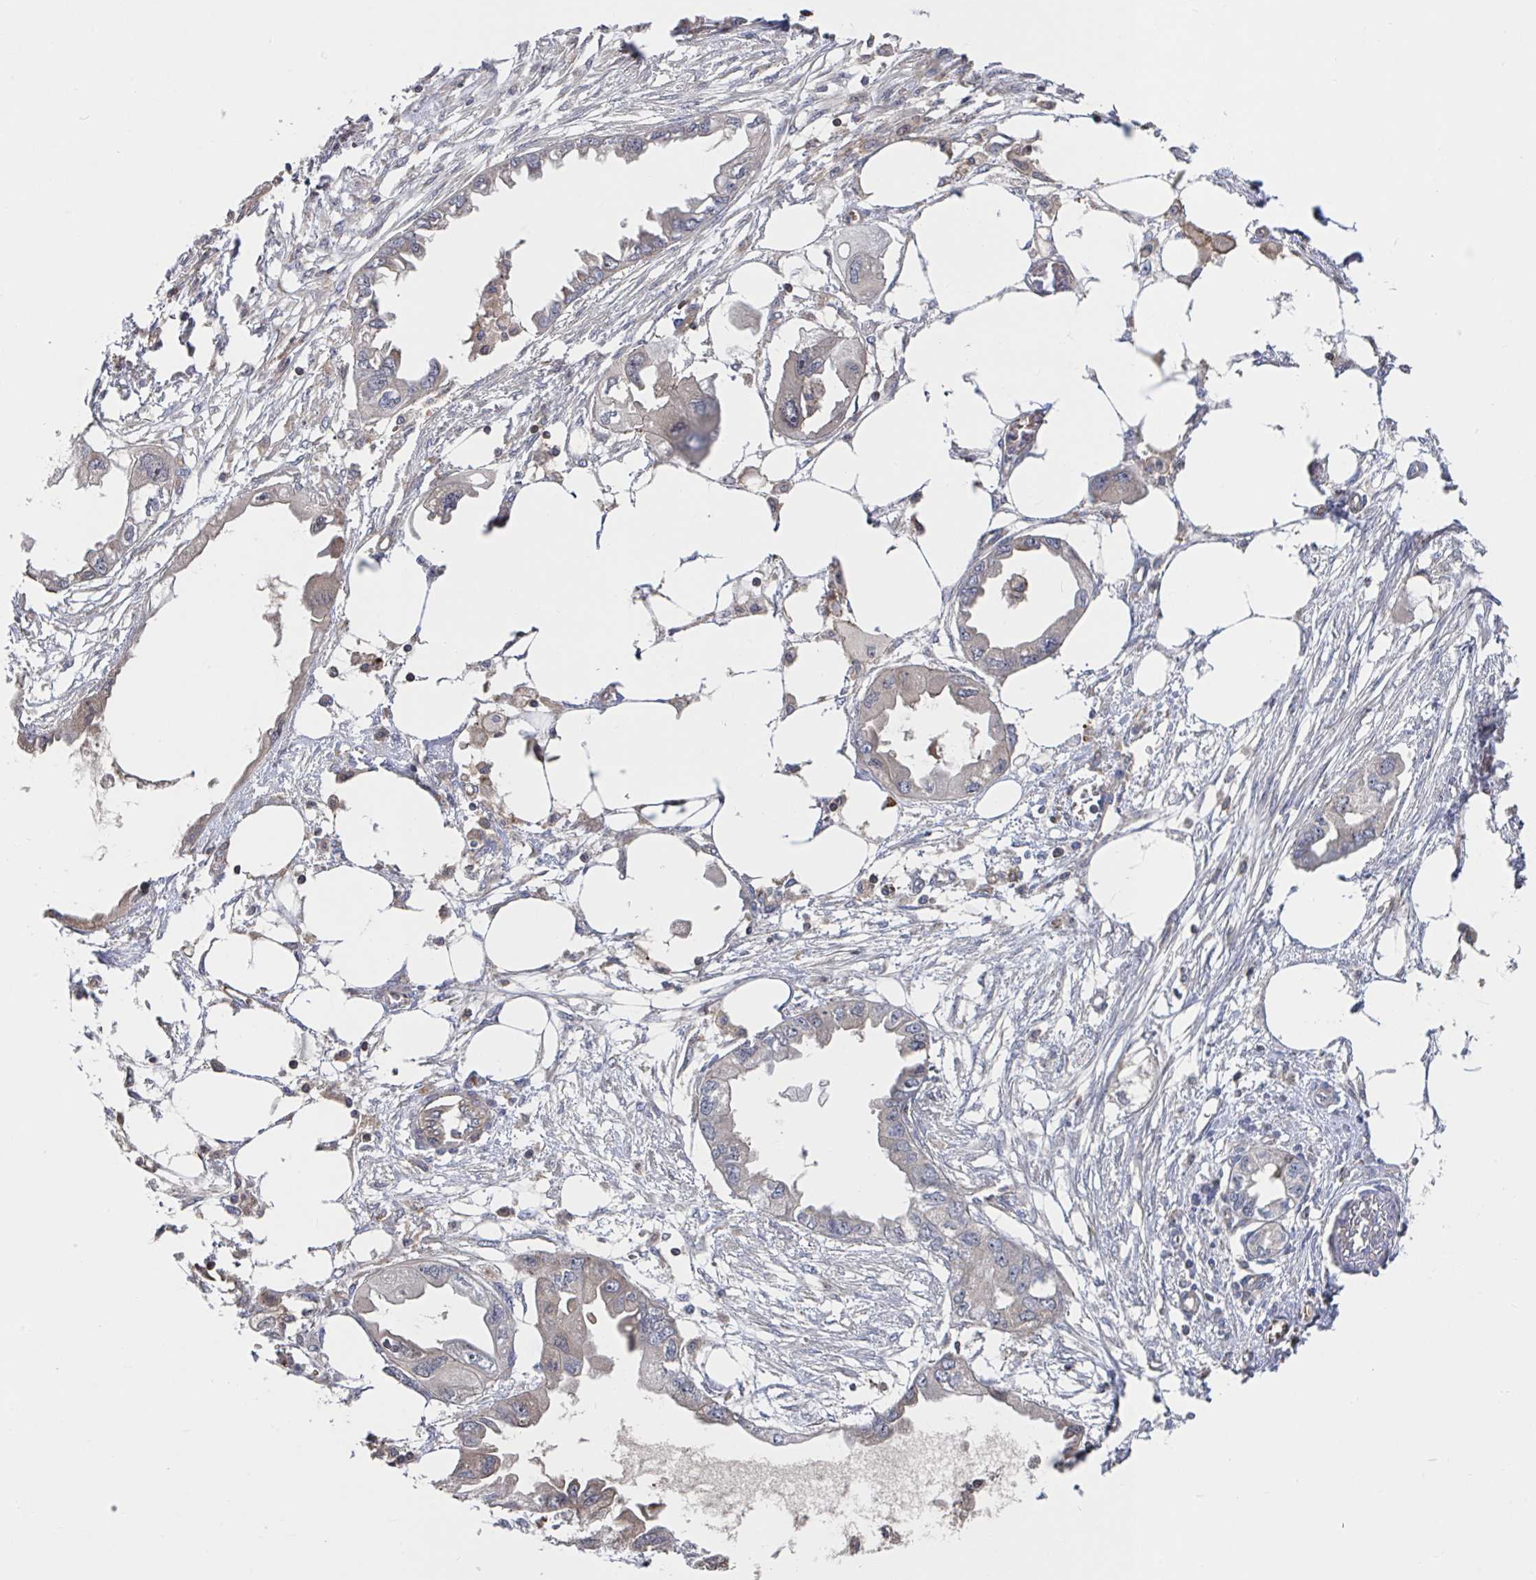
{"staining": {"intensity": "weak", "quantity": "<25%", "location": "cytoplasmic/membranous"}, "tissue": "endometrial cancer", "cell_type": "Tumor cells", "image_type": "cancer", "snomed": [{"axis": "morphology", "description": "Adenocarcinoma, NOS"}, {"axis": "morphology", "description": "Adenocarcinoma, metastatic, NOS"}, {"axis": "topography", "description": "Adipose tissue"}, {"axis": "topography", "description": "Endometrium"}], "caption": "This is a histopathology image of immunohistochemistry staining of endometrial metastatic adenocarcinoma, which shows no staining in tumor cells. (IHC, brightfield microscopy, high magnification).", "gene": "DHRS12", "patient": {"sex": "female", "age": 67}}